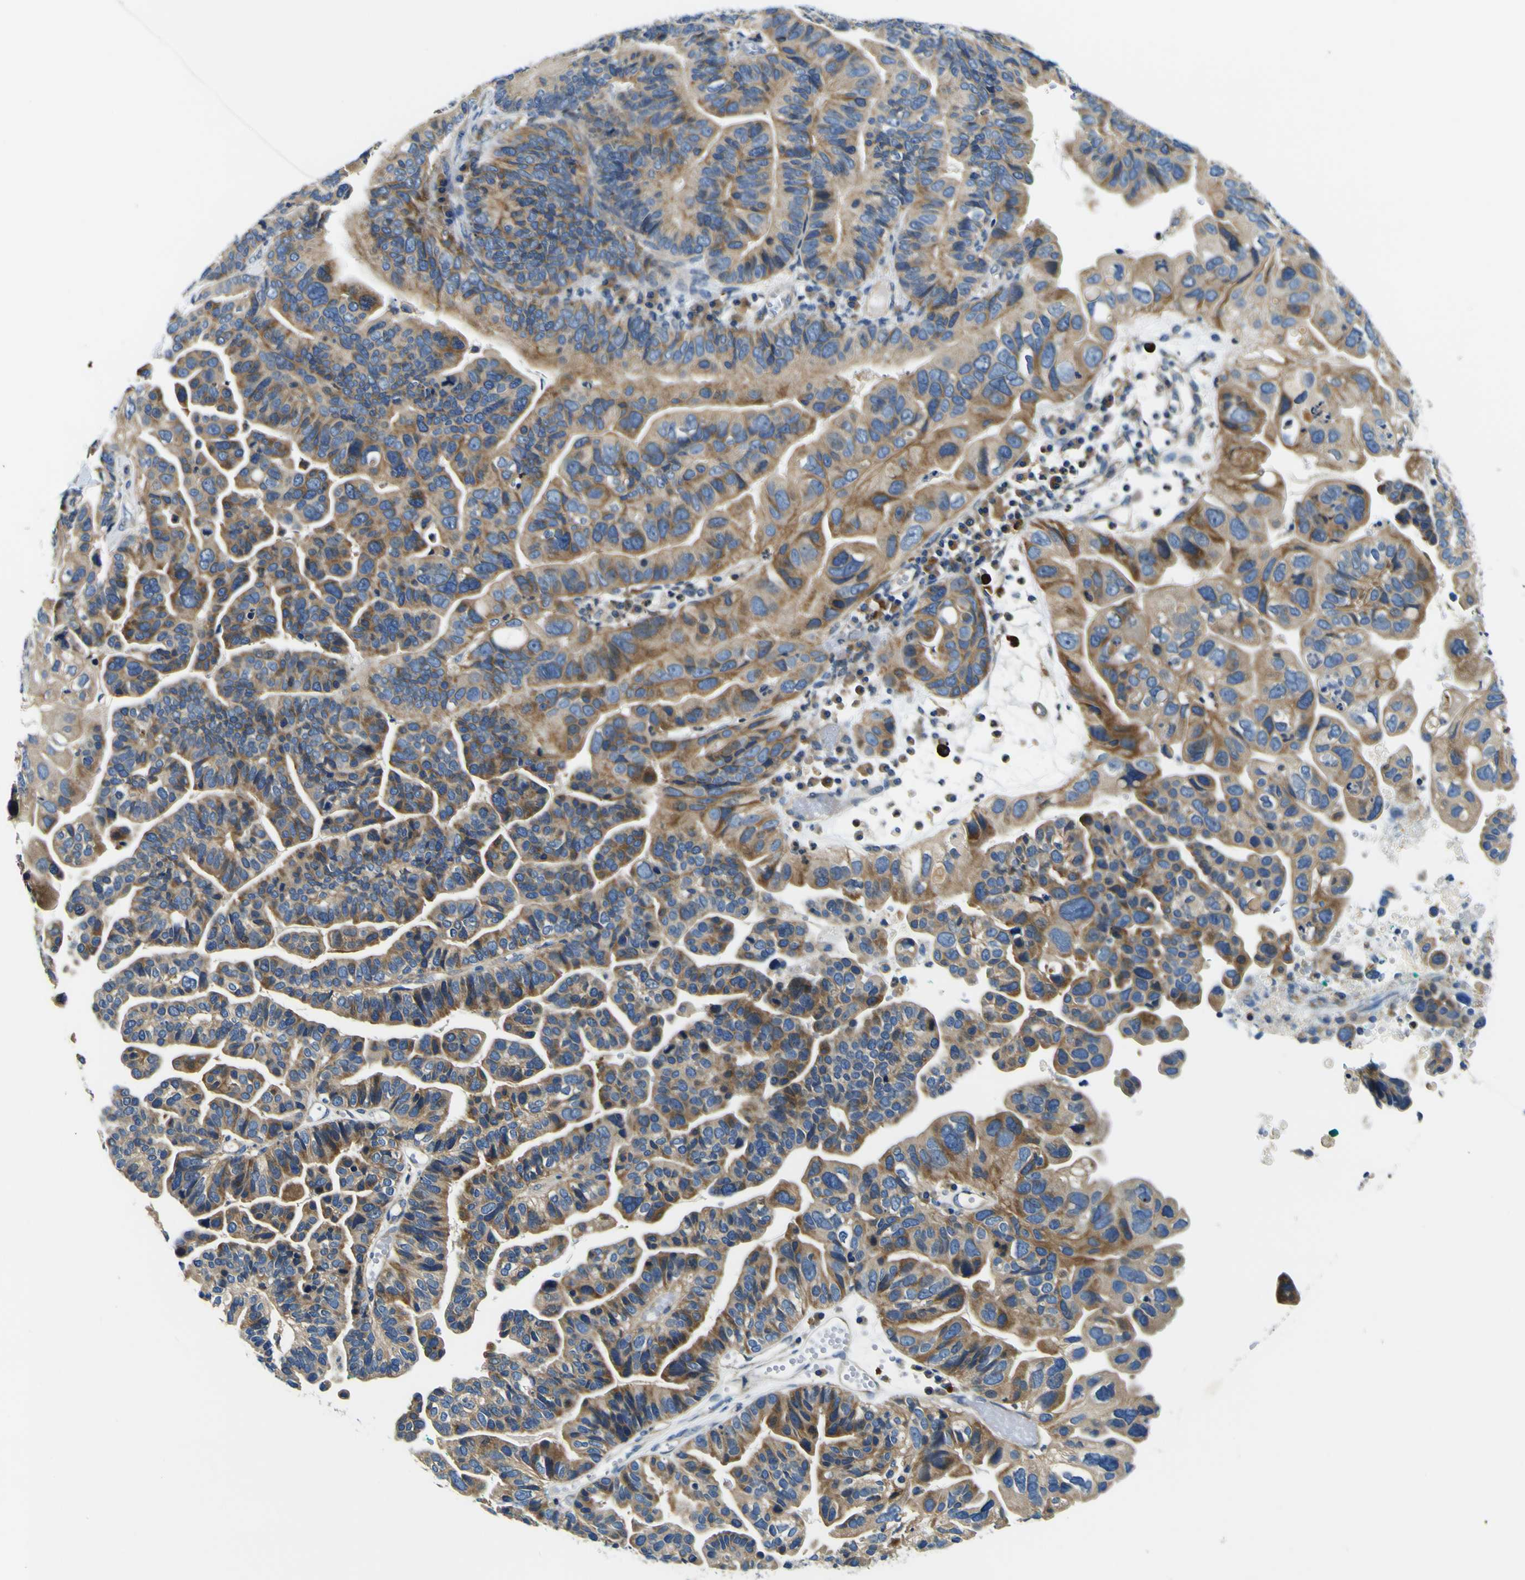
{"staining": {"intensity": "moderate", "quantity": ">75%", "location": "cytoplasmic/membranous"}, "tissue": "ovarian cancer", "cell_type": "Tumor cells", "image_type": "cancer", "snomed": [{"axis": "morphology", "description": "Cystadenocarcinoma, serous, NOS"}, {"axis": "topography", "description": "Ovary"}], "caption": "Immunohistochemistry (DAB) staining of human ovarian serous cystadenocarcinoma exhibits moderate cytoplasmic/membranous protein positivity in approximately >75% of tumor cells.", "gene": "CLSTN1", "patient": {"sex": "female", "age": 56}}